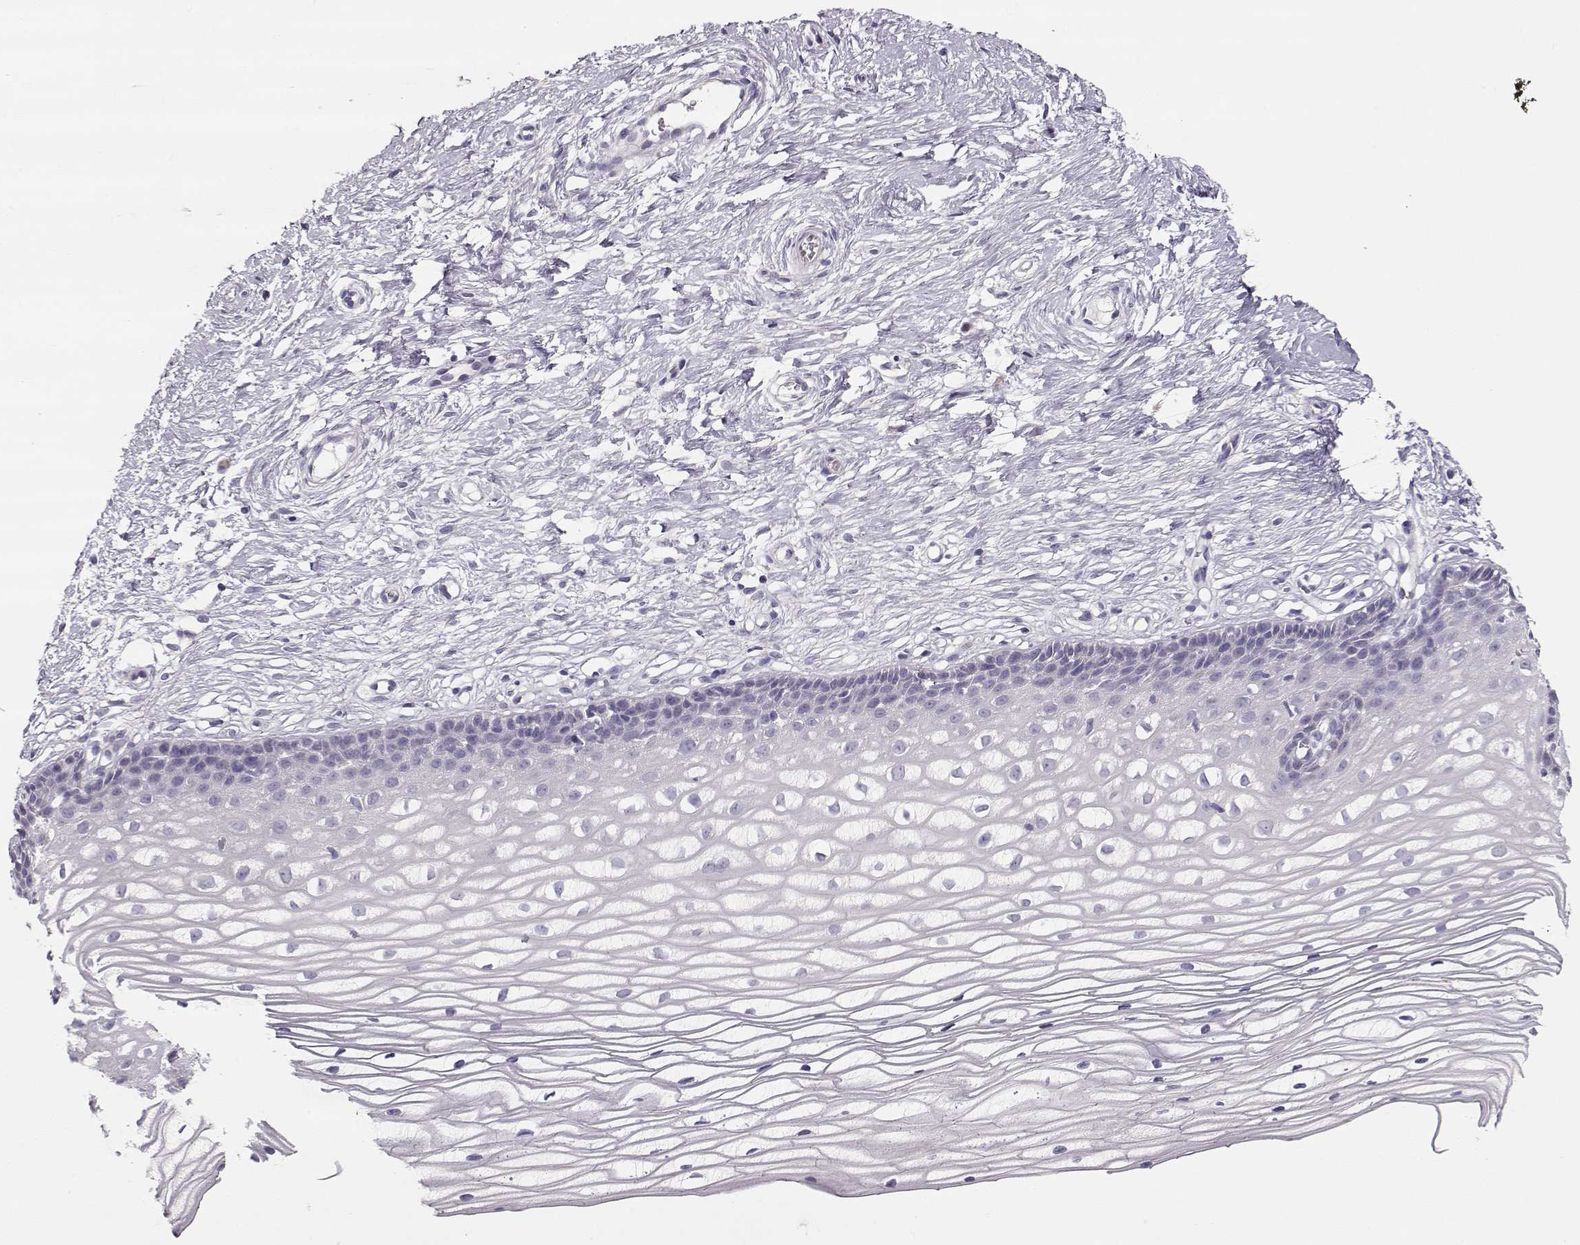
{"staining": {"intensity": "negative", "quantity": "none", "location": "none"}, "tissue": "cervix", "cell_type": "Glandular cells", "image_type": "normal", "snomed": [{"axis": "morphology", "description": "Normal tissue, NOS"}, {"axis": "topography", "description": "Cervix"}], "caption": "An image of human cervix is negative for staining in glandular cells.", "gene": "GLIPR1L2", "patient": {"sex": "female", "age": 40}}